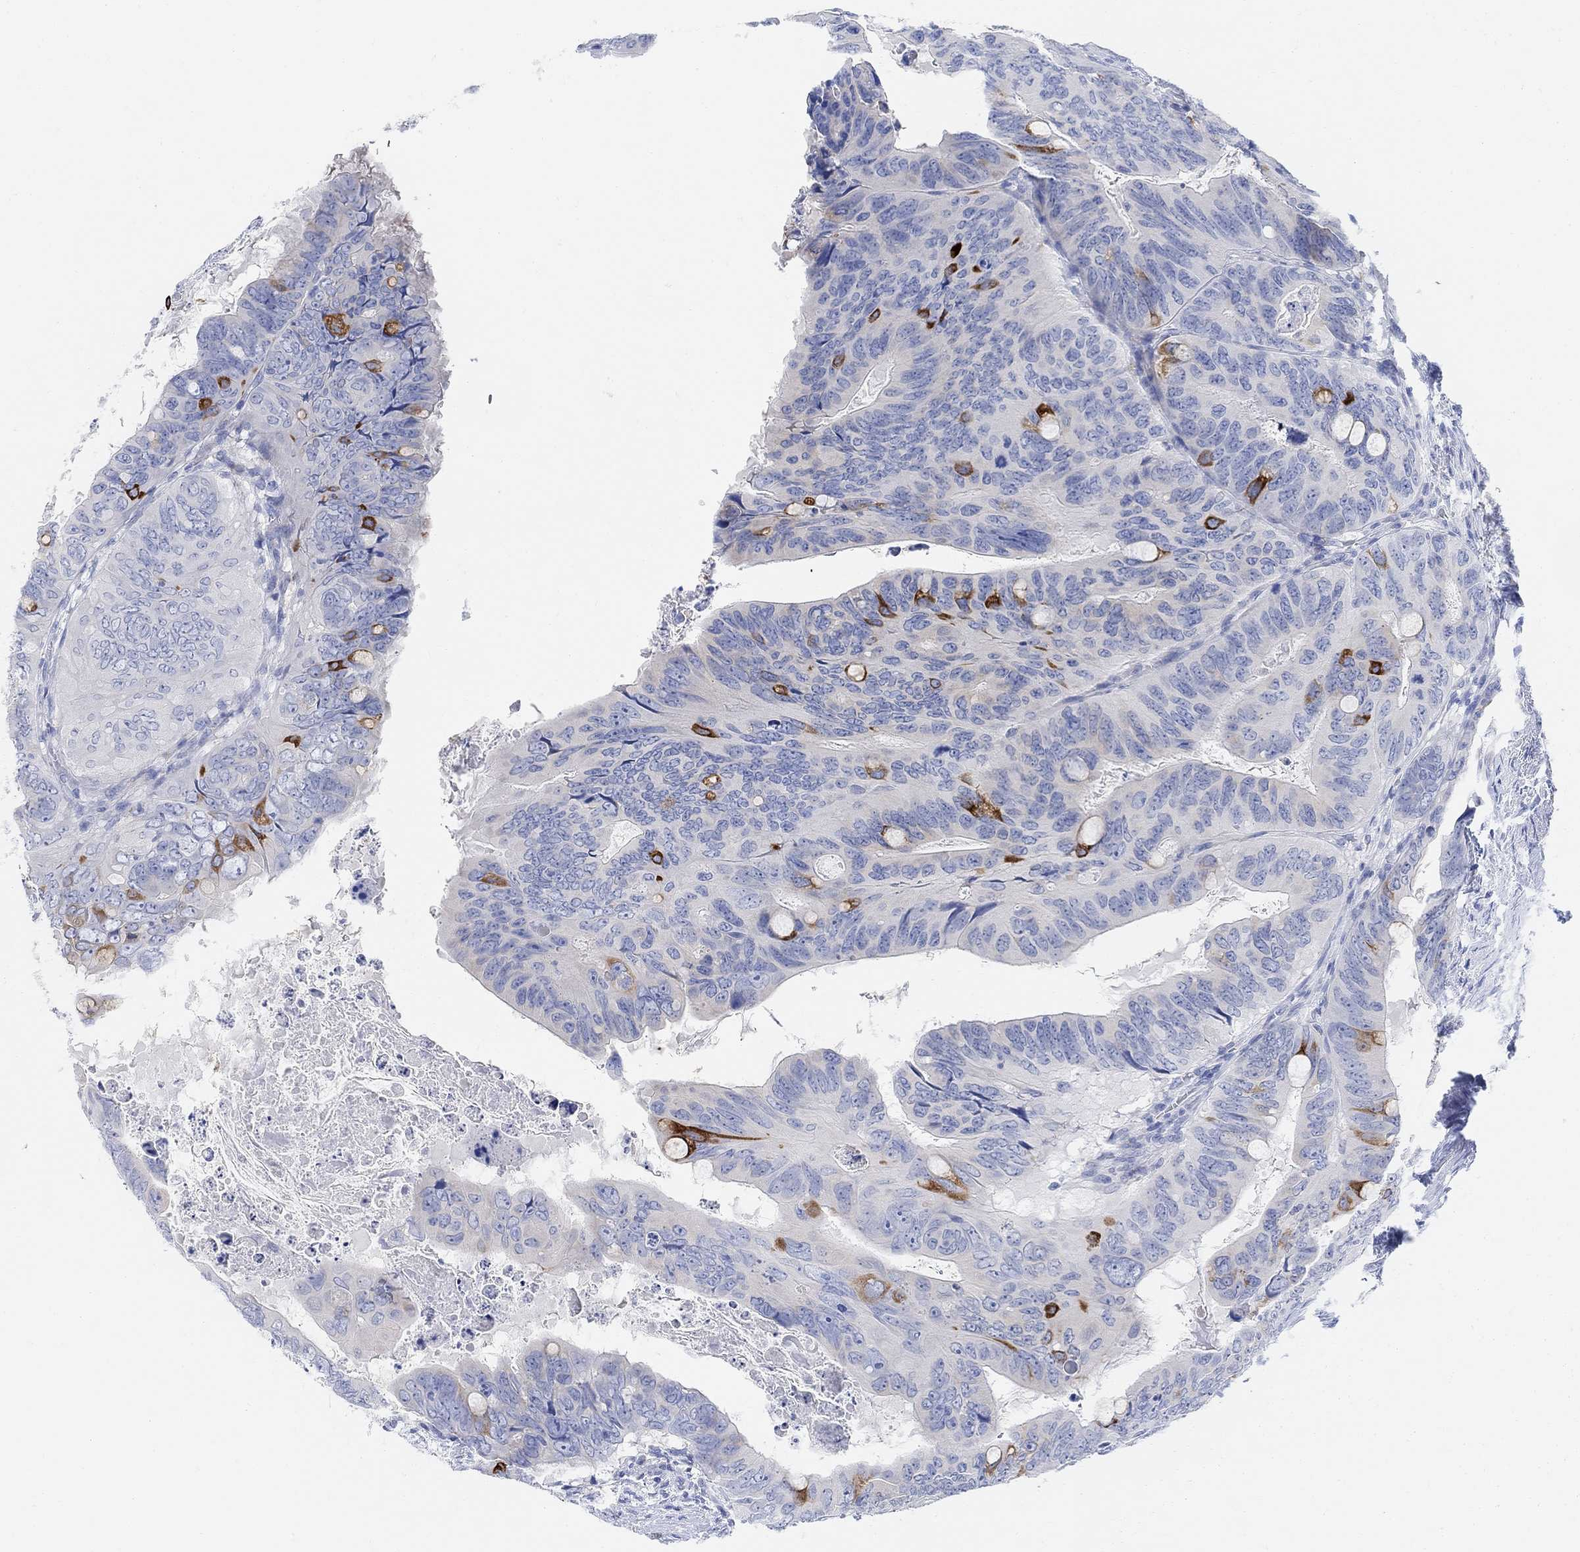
{"staining": {"intensity": "negative", "quantity": "none", "location": "none"}, "tissue": "colorectal cancer", "cell_type": "Tumor cells", "image_type": "cancer", "snomed": [{"axis": "morphology", "description": "Adenocarcinoma, NOS"}, {"axis": "topography", "description": "Colon"}], "caption": "Photomicrograph shows no protein expression in tumor cells of colorectal cancer (adenocarcinoma) tissue.", "gene": "RETNLB", "patient": {"sex": "male", "age": 79}}